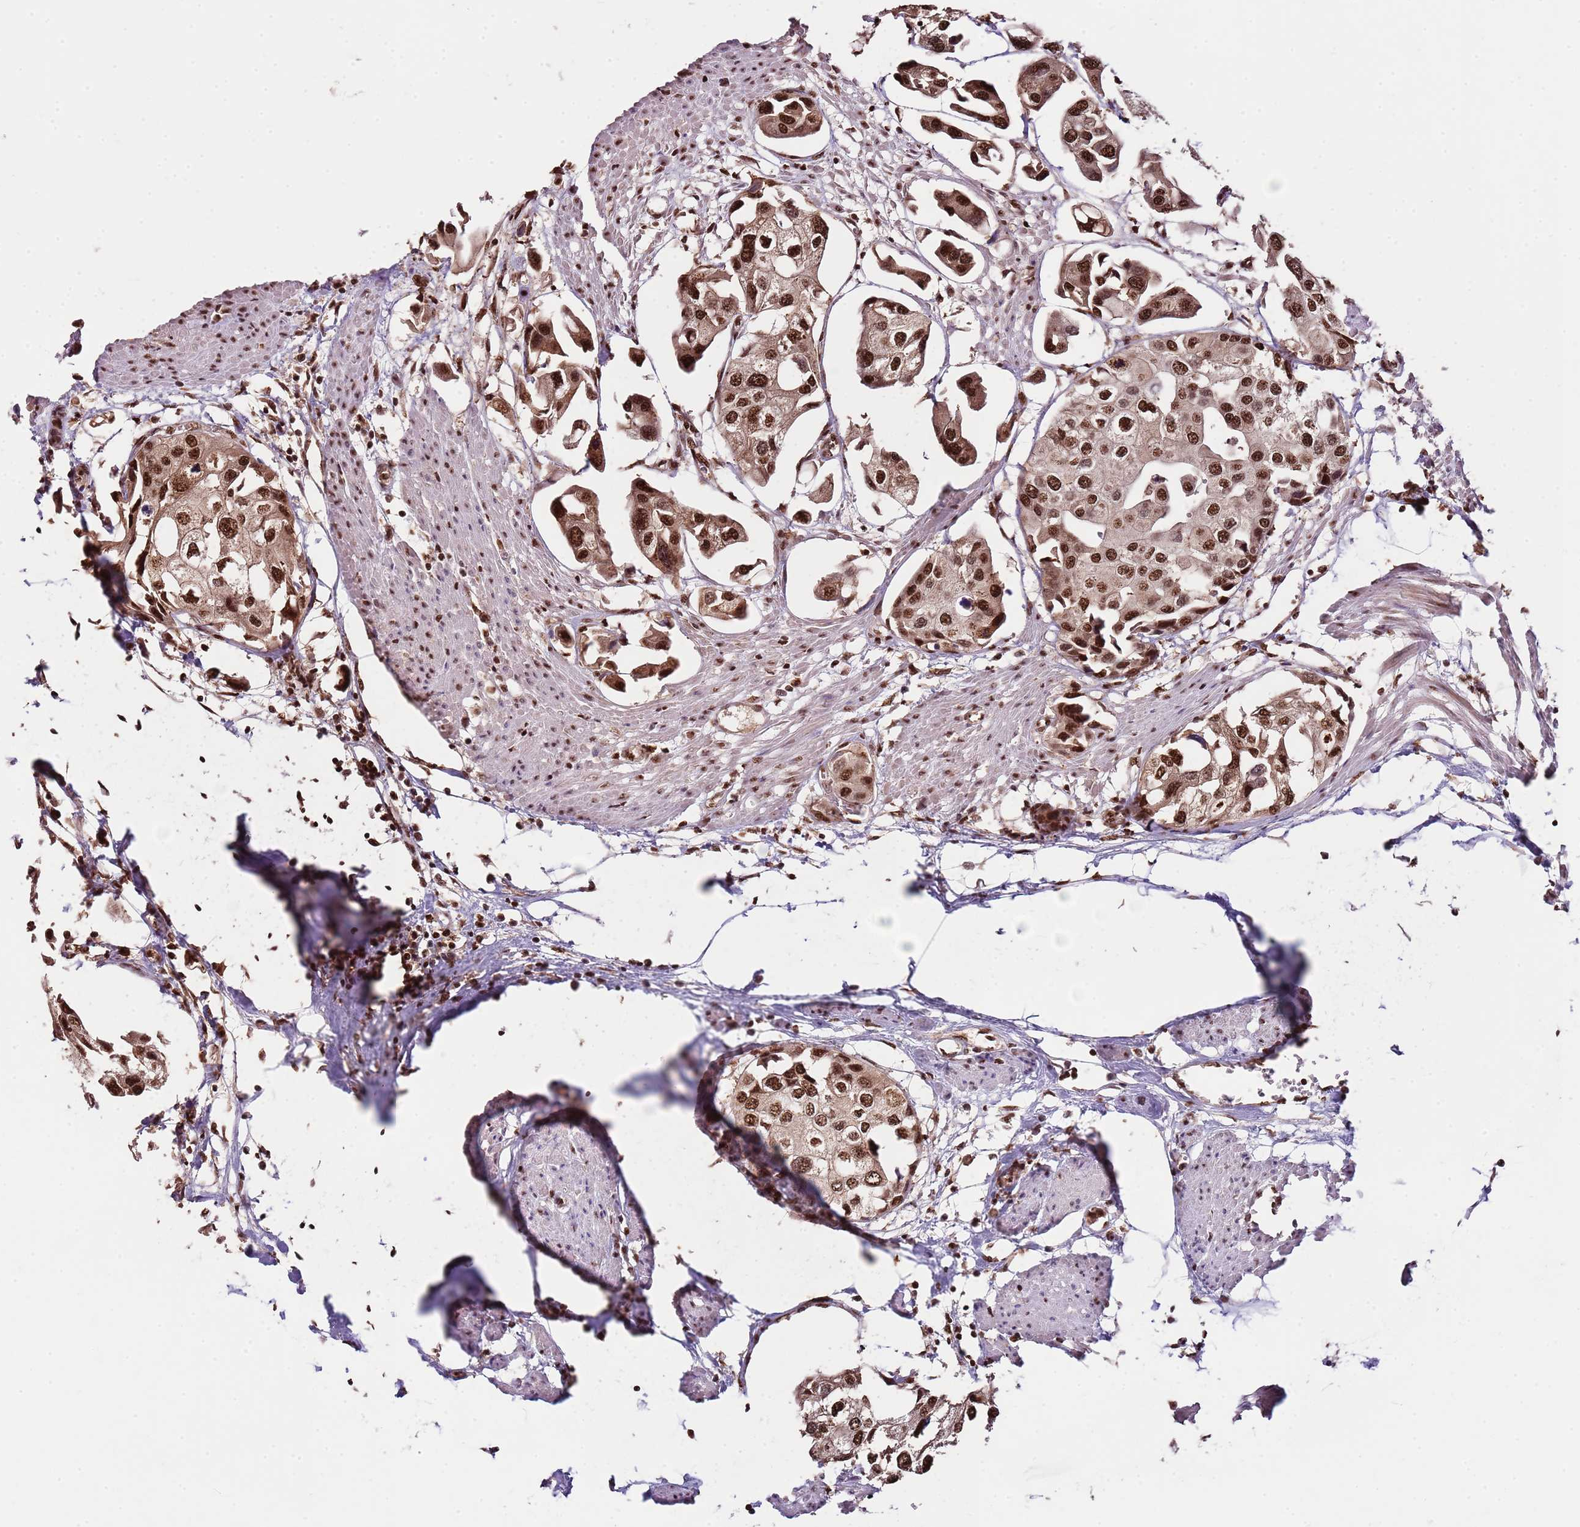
{"staining": {"intensity": "strong", "quantity": ">75%", "location": "nuclear"}, "tissue": "urothelial cancer", "cell_type": "Tumor cells", "image_type": "cancer", "snomed": [{"axis": "morphology", "description": "Urothelial carcinoma, High grade"}, {"axis": "topography", "description": "Urinary bladder"}], "caption": "IHC micrograph of neoplastic tissue: urothelial carcinoma (high-grade) stained using IHC exhibits high levels of strong protein expression localized specifically in the nuclear of tumor cells, appearing as a nuclear brown color.", "gene": "ZBTB12", "patient": {"sex": "male", "age": 64}}